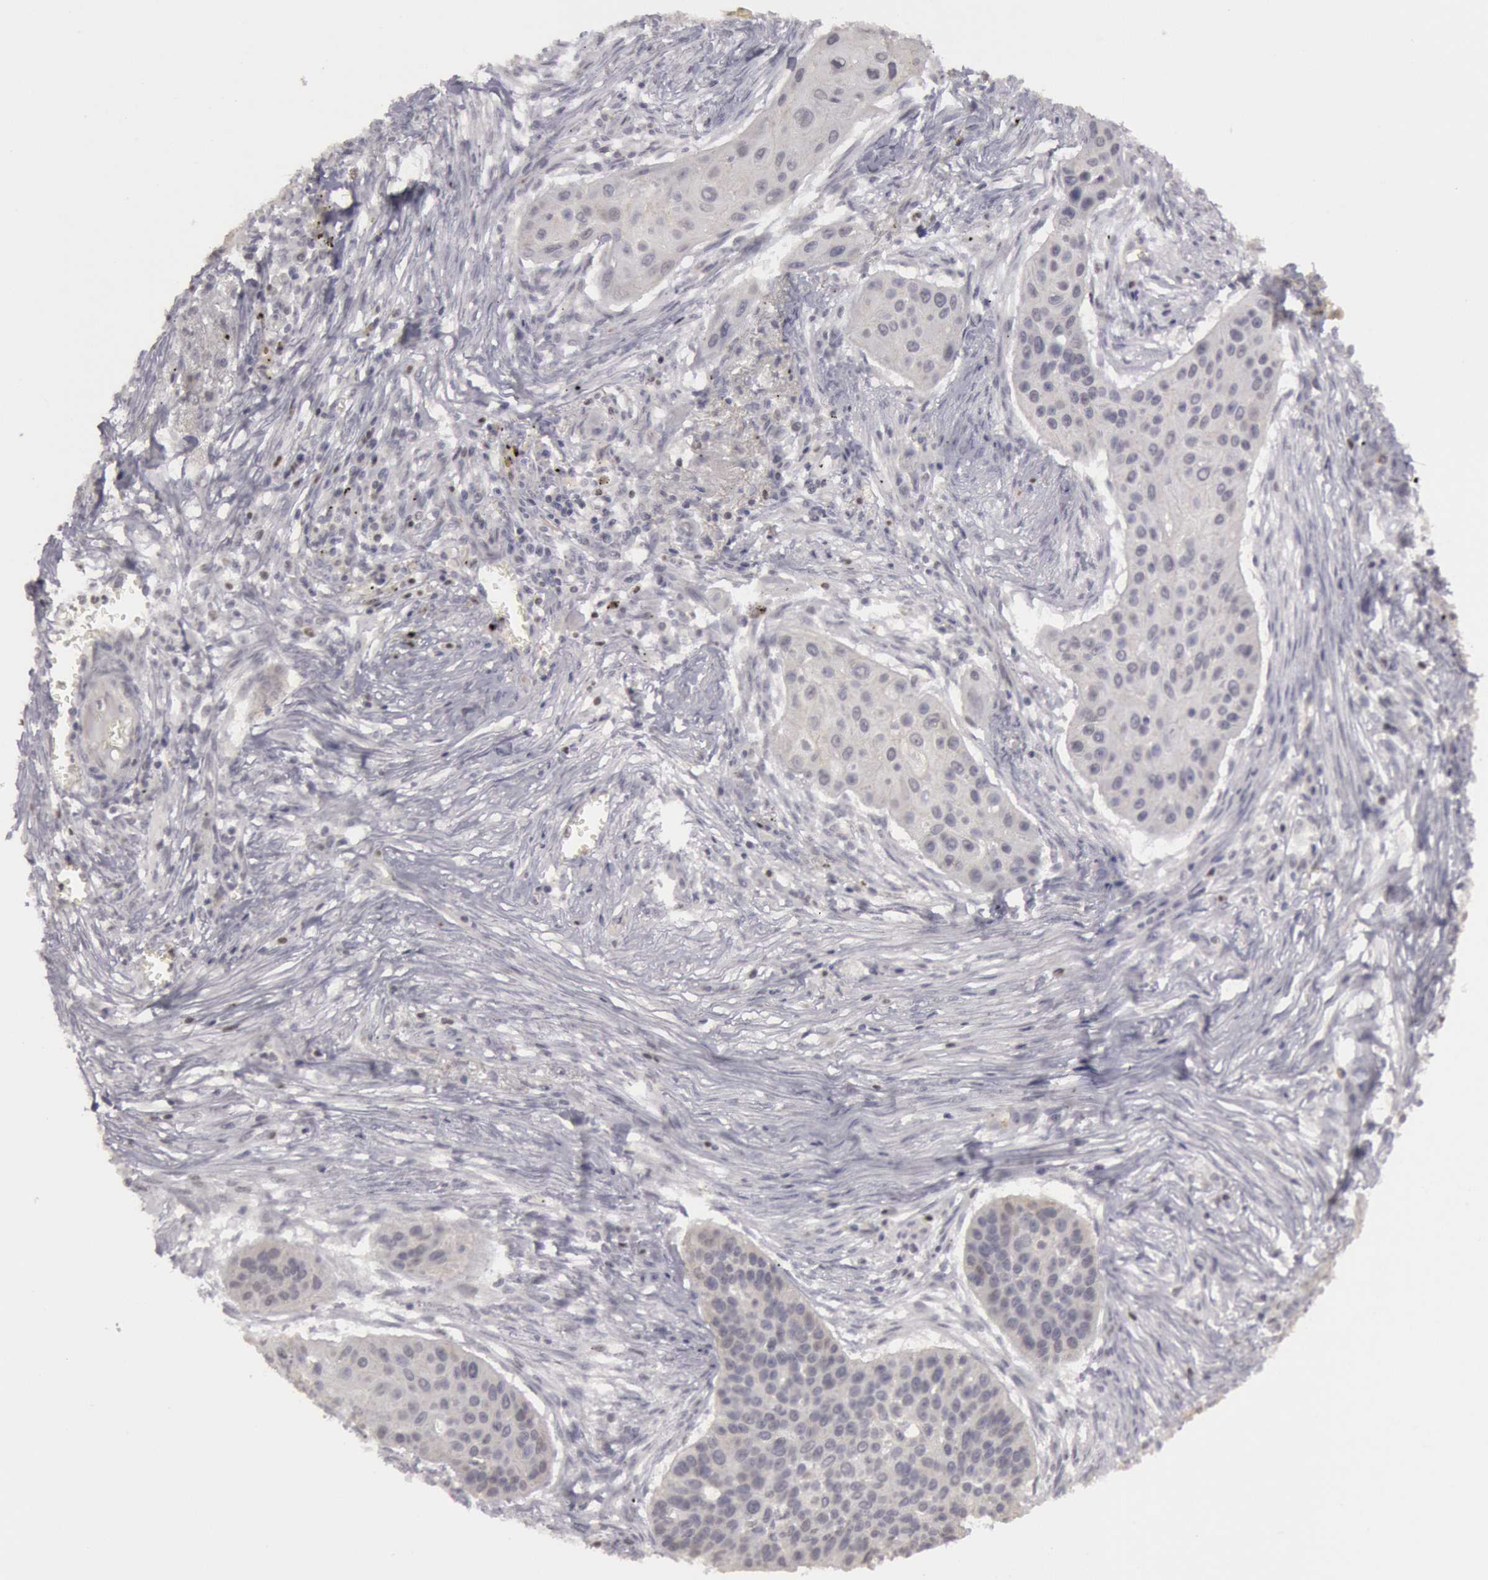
{"staining": {"intensity": "negative", "quantity": "none", "location": "none"}, "tissue": "lung cancer", "cell_type": "Tumor cells", "image_type": "cancer", "snomed": [{"axis": "morphology", "description": "Squamous cell carcinoma, NOS"}, {"axis": "topography", "description": "Lung"}], "caption": "Immunohistochemistry photomicrograph of human lung cancer stained for a protein (brown), which shows no positivity in tumor cells. The staining is performed using DAB brown chromogen with nuclei counter-stained in using hematoxylin.", "gene": "RIMBP3C", "patient": {"sex": "male", "age": 71}}